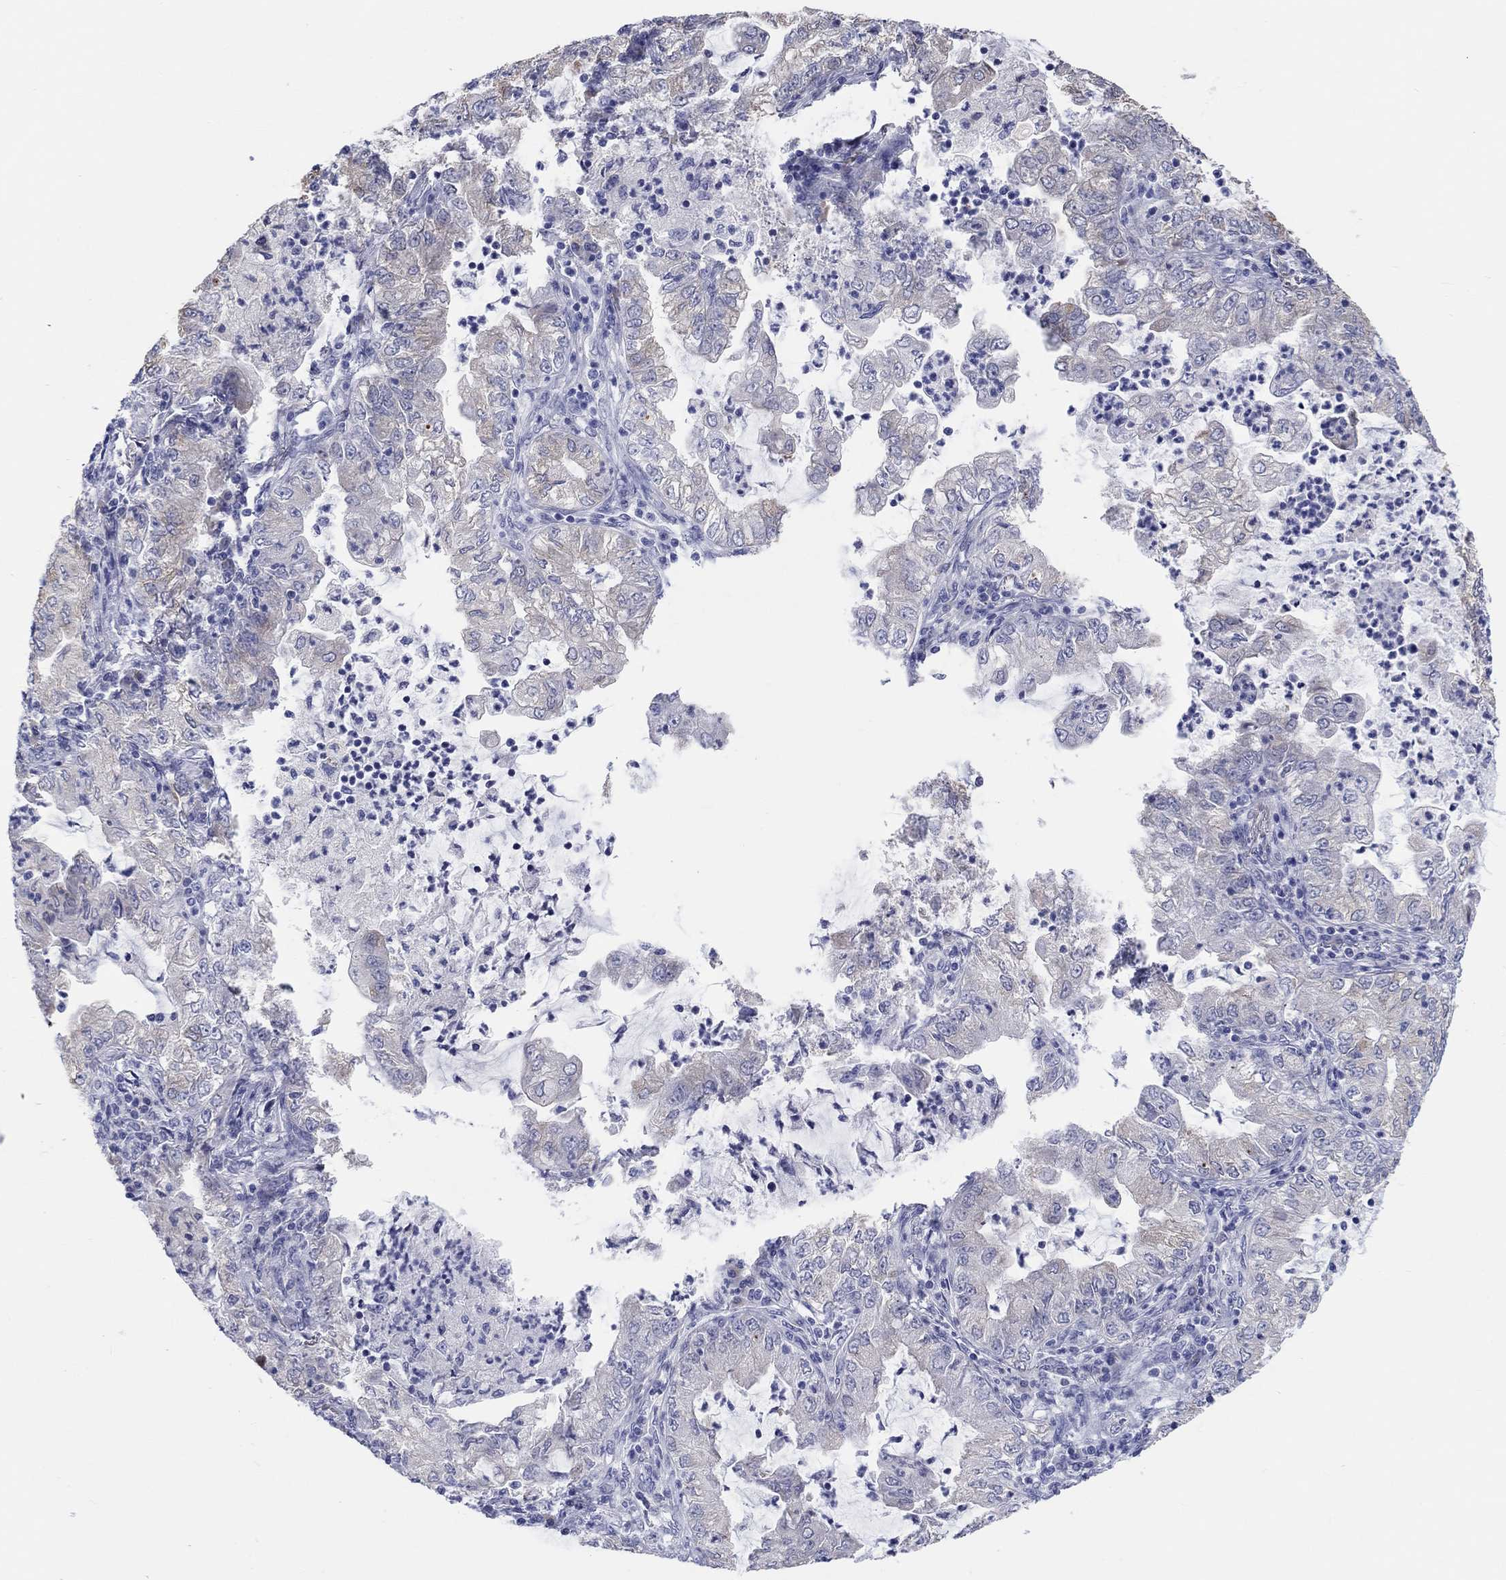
{"staining": {"intensity": "weak", "quantity": "<25%", "location": "cytoplasmic/membranous"}, "tissue": "lung cancer", "cell_type": "Tumor cells", "image_type": "cancer", "snomed": [{"axis": "morphology", "description": "Adenocarcinoma, NOS"}, {"axis": "topography", "description": "Lung"}], "caption": "There is no significant expression in tumor cells of lung adenocarcinoma.", "gene": "LRRC4C", "patient": {"sex": "female", "age": 73}}